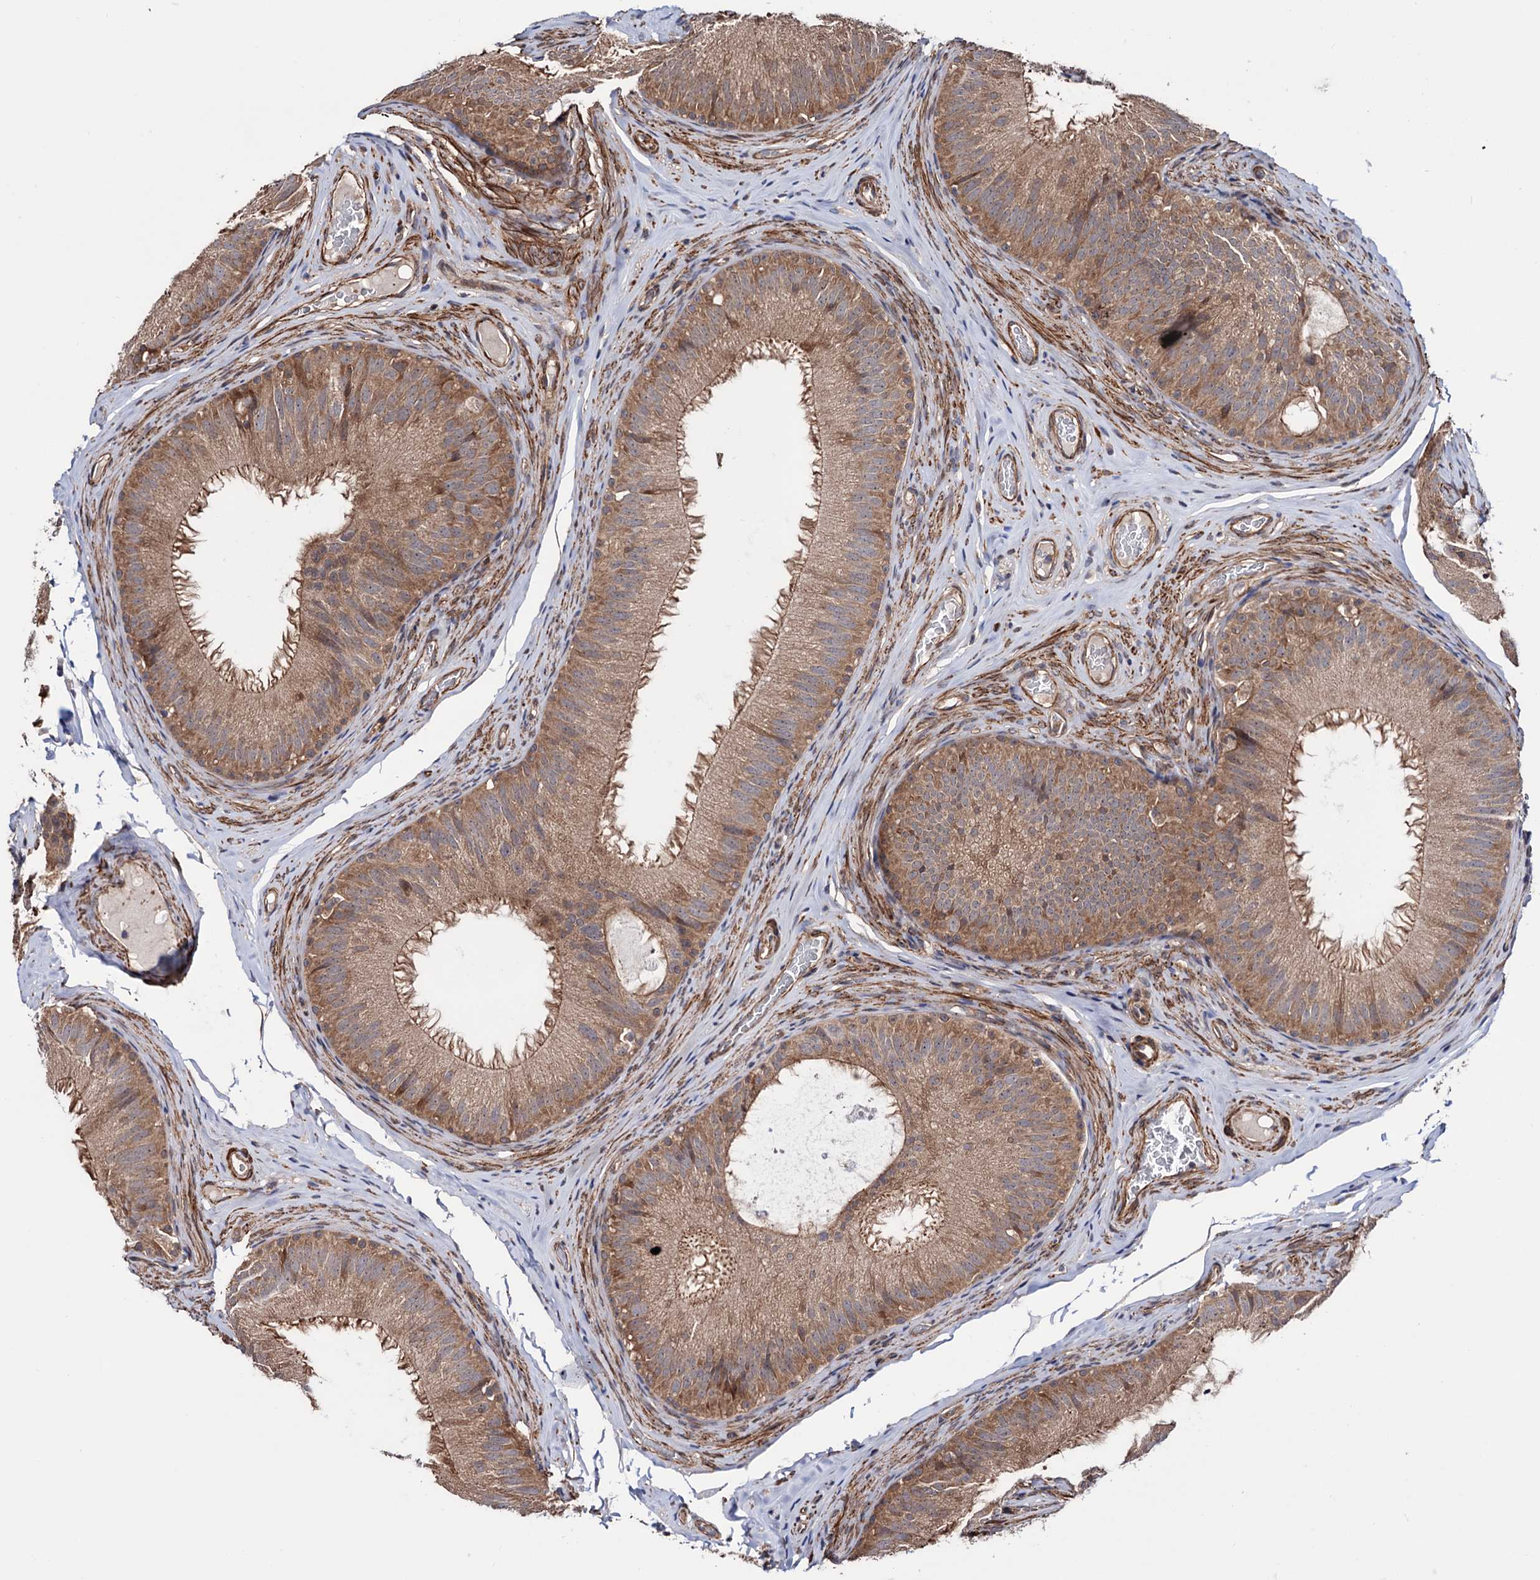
{"staining": {"intensity": "moderate", "quantity": ">75%", "location": "cytoplasmic/membranous"}, "tissue": "epididymis", "cell_type": "Glandular cells", "image_type": "normal", "snomed": [{"axis": "morphology", "description": "Normal tissue, NOS"}, {"axis": "topography", "description": "Epididymis"}], "caption": "Protein positivity by immunohistochemistry reveals moderate cytoplasmic/membranous staining in approximately >75% of glandular cells in normal epididymis.", "gene": "FERMT2", "patient": {"sex": "male", "age": 34}}